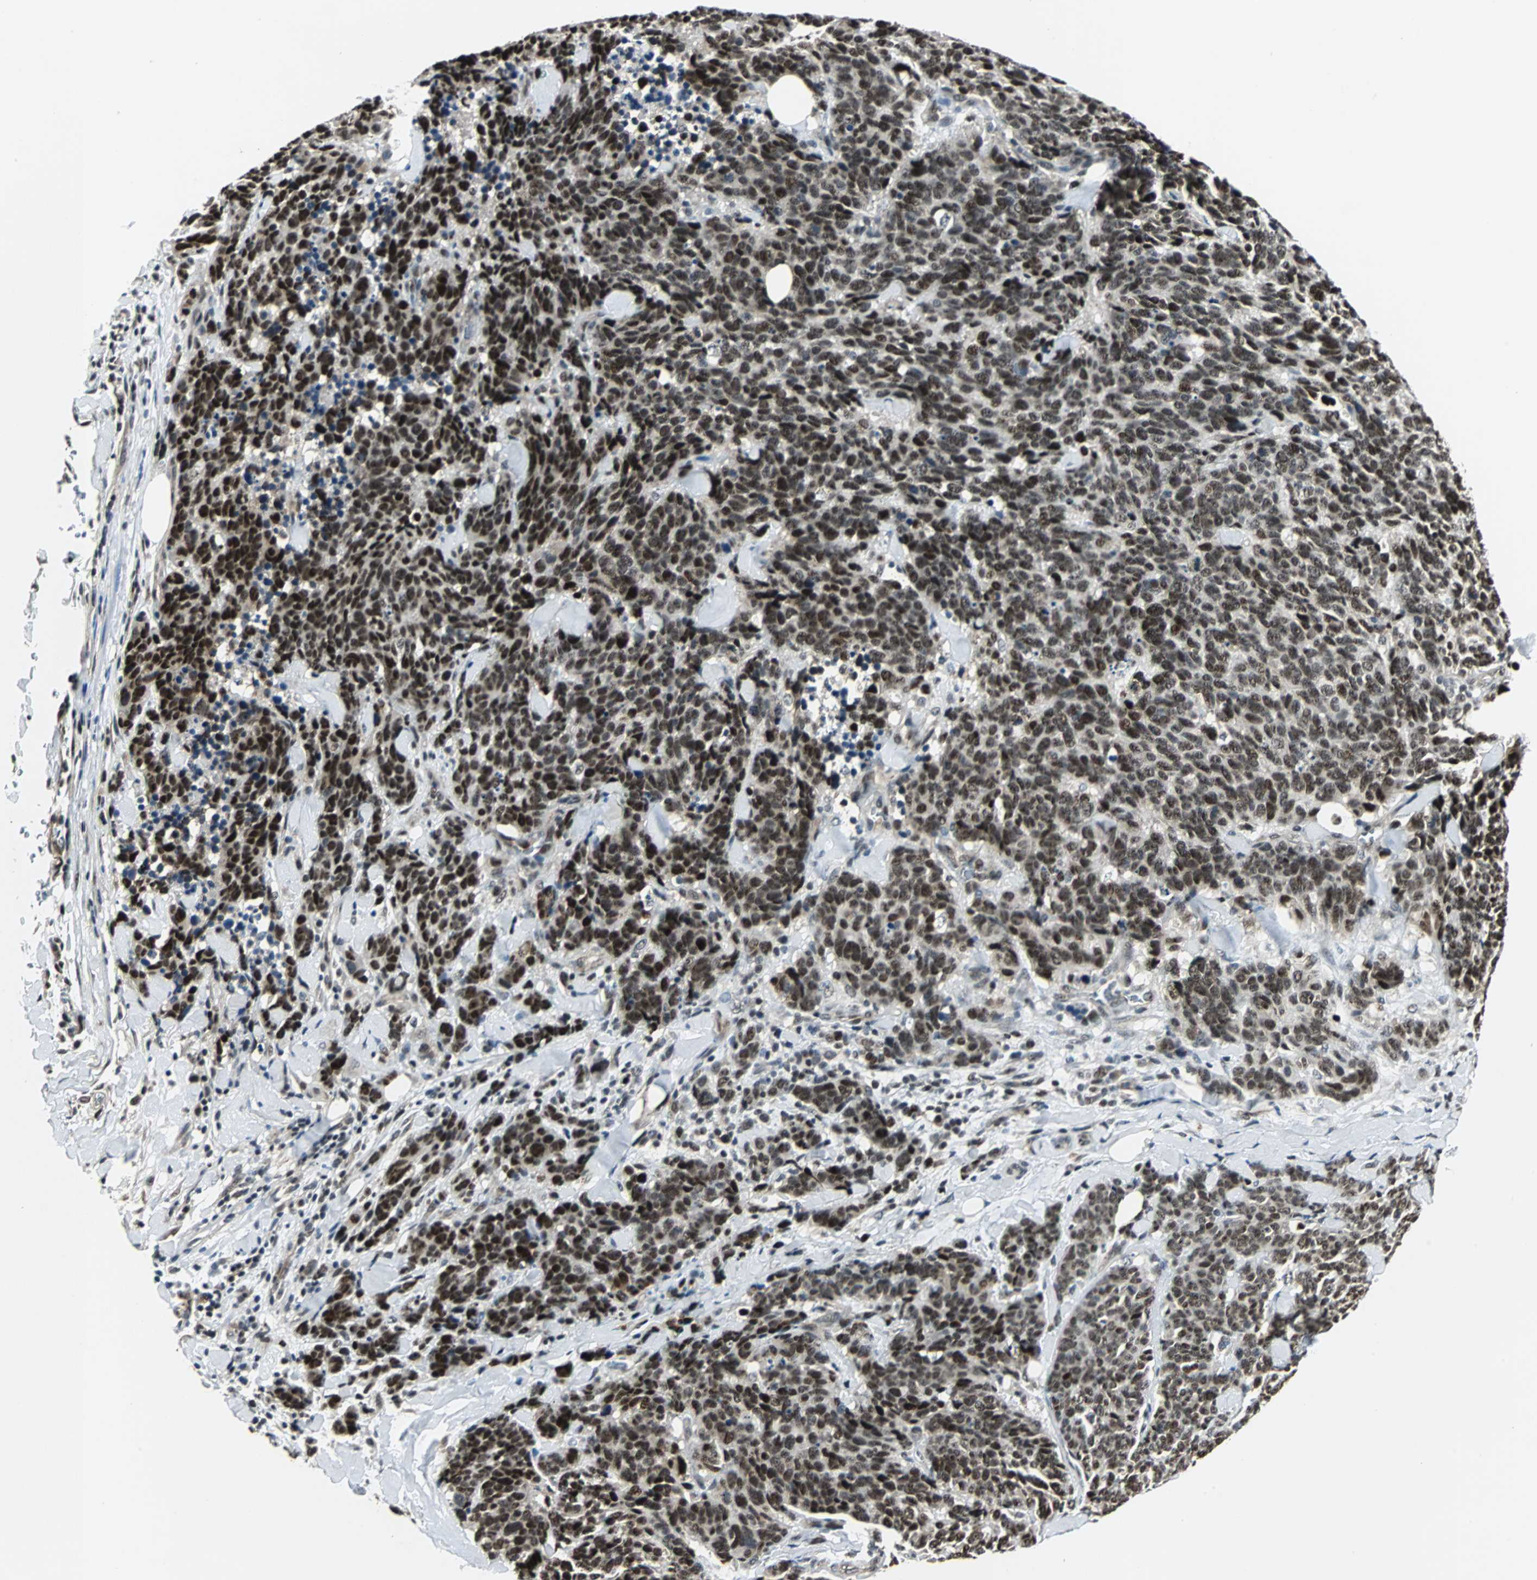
{"staining": {"intensity": "strong", "quantity": ">75%", "location": "nuclear"}, "tissue": "lung cancer", "cell_type": "Tumor cells", "image_type": "cancer", "snomed": [{"axis": "morphology", "description": "Neoplasm, malignant, NOS"}, {"axis": "topography", "description": "Lung"}], "caption": "Protein staining of lung cancer tissue shows strong nuclear staining in approximately >75% of tumor cells.", "gene": "MED4", "patient": {"sex": "female", "age": 58}}